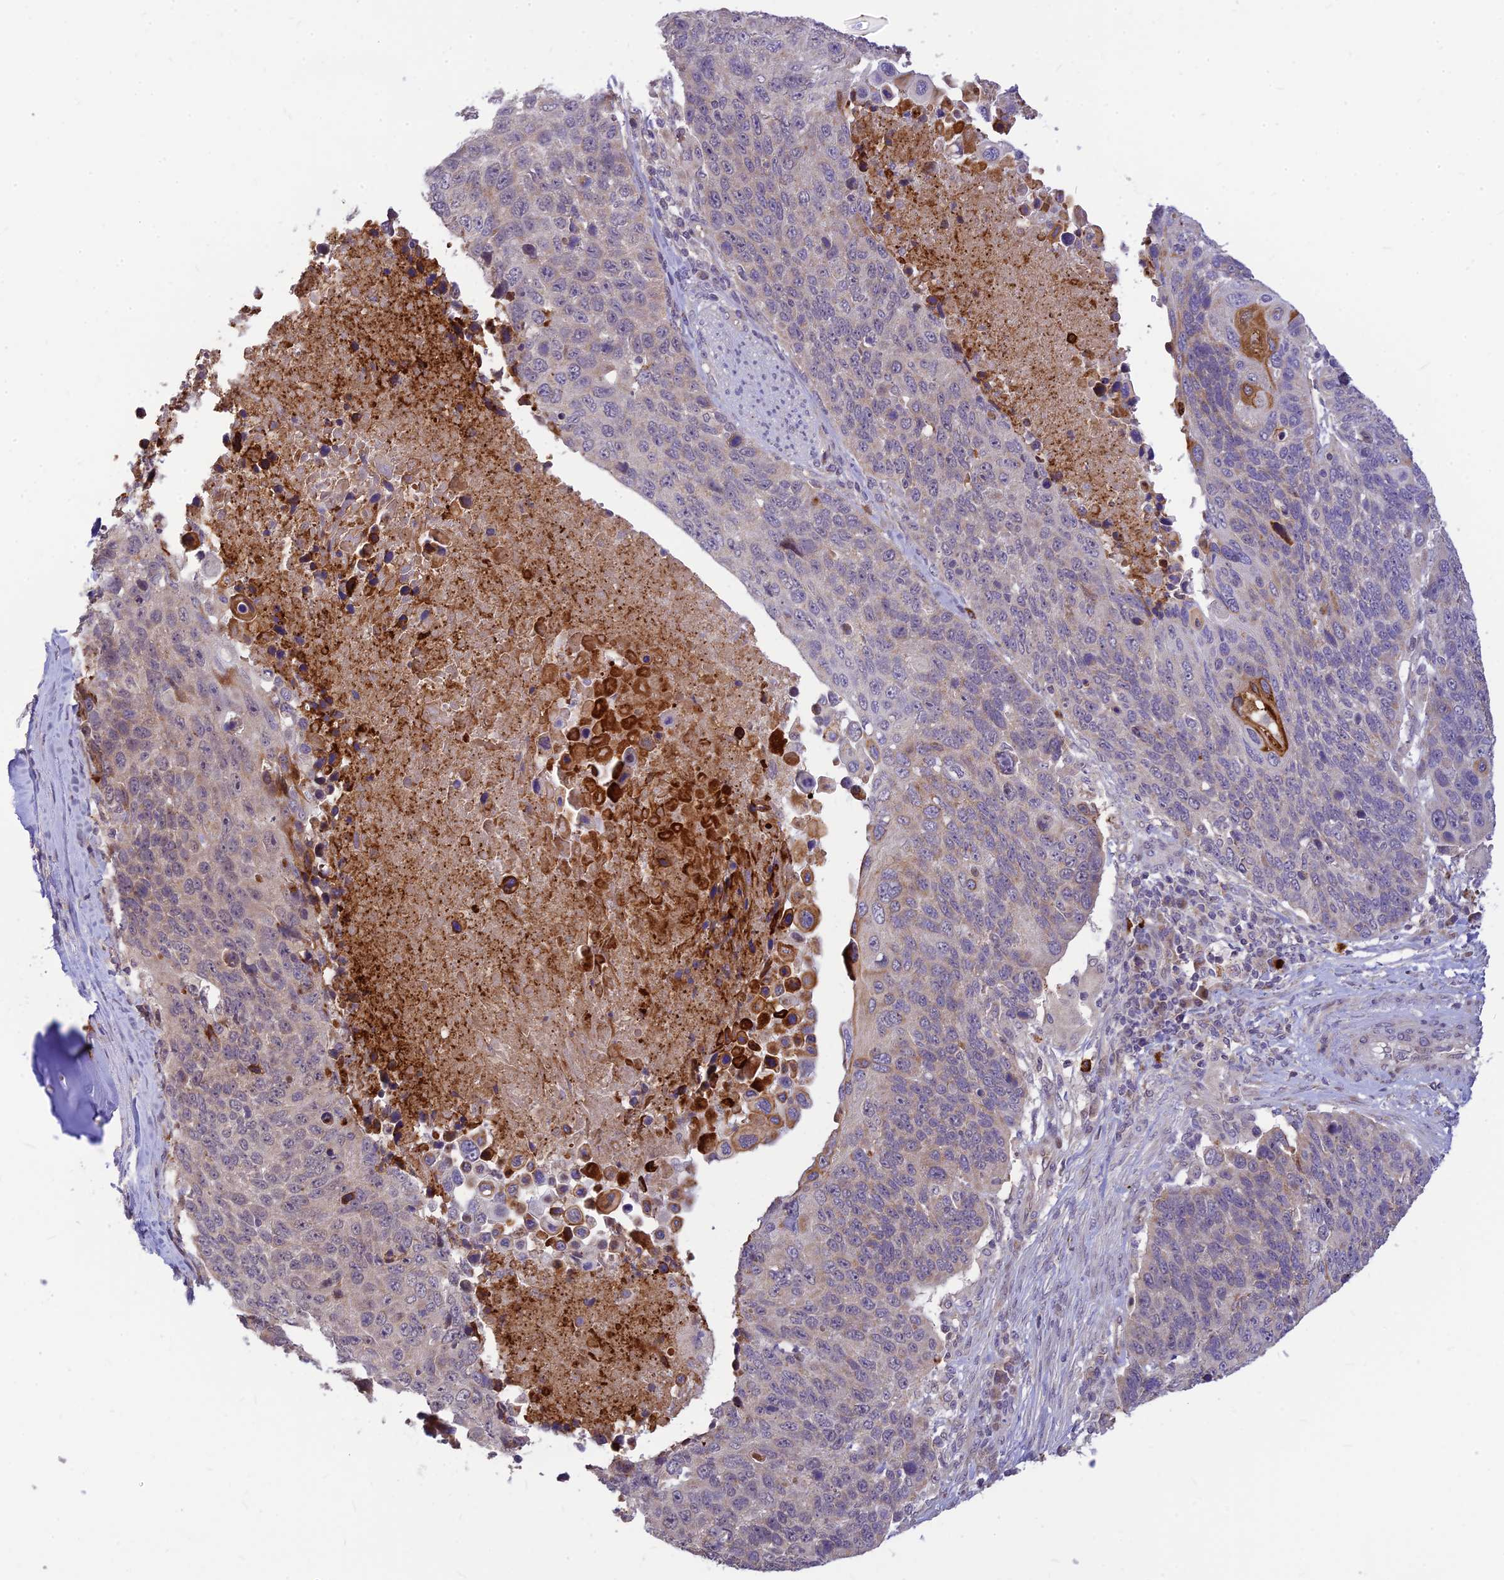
{"staining": {"intensity": "negative", "quantity": "none", "location": "none"}, "tissue": "lung cancer", "cell_type": "Tumor cells", "image_type": "cancer", "snomed": [{"axis": "morphology", "description": "Normal tissue, NOS"}, {"axis": "morphology", "description": "Squamous cell carcinoma, NOS"}, {"axis": "topography", "description": "Lymph node"}, {"axis": "topography", "description": "Lung"}], "caption": "The immunohistochemistry histopathology image has no significant expression in tumor cells of lung squamous cell carcinoma tissue.", "gene": "ASPDH", "patient": {"sex": "male", "age": 66}}